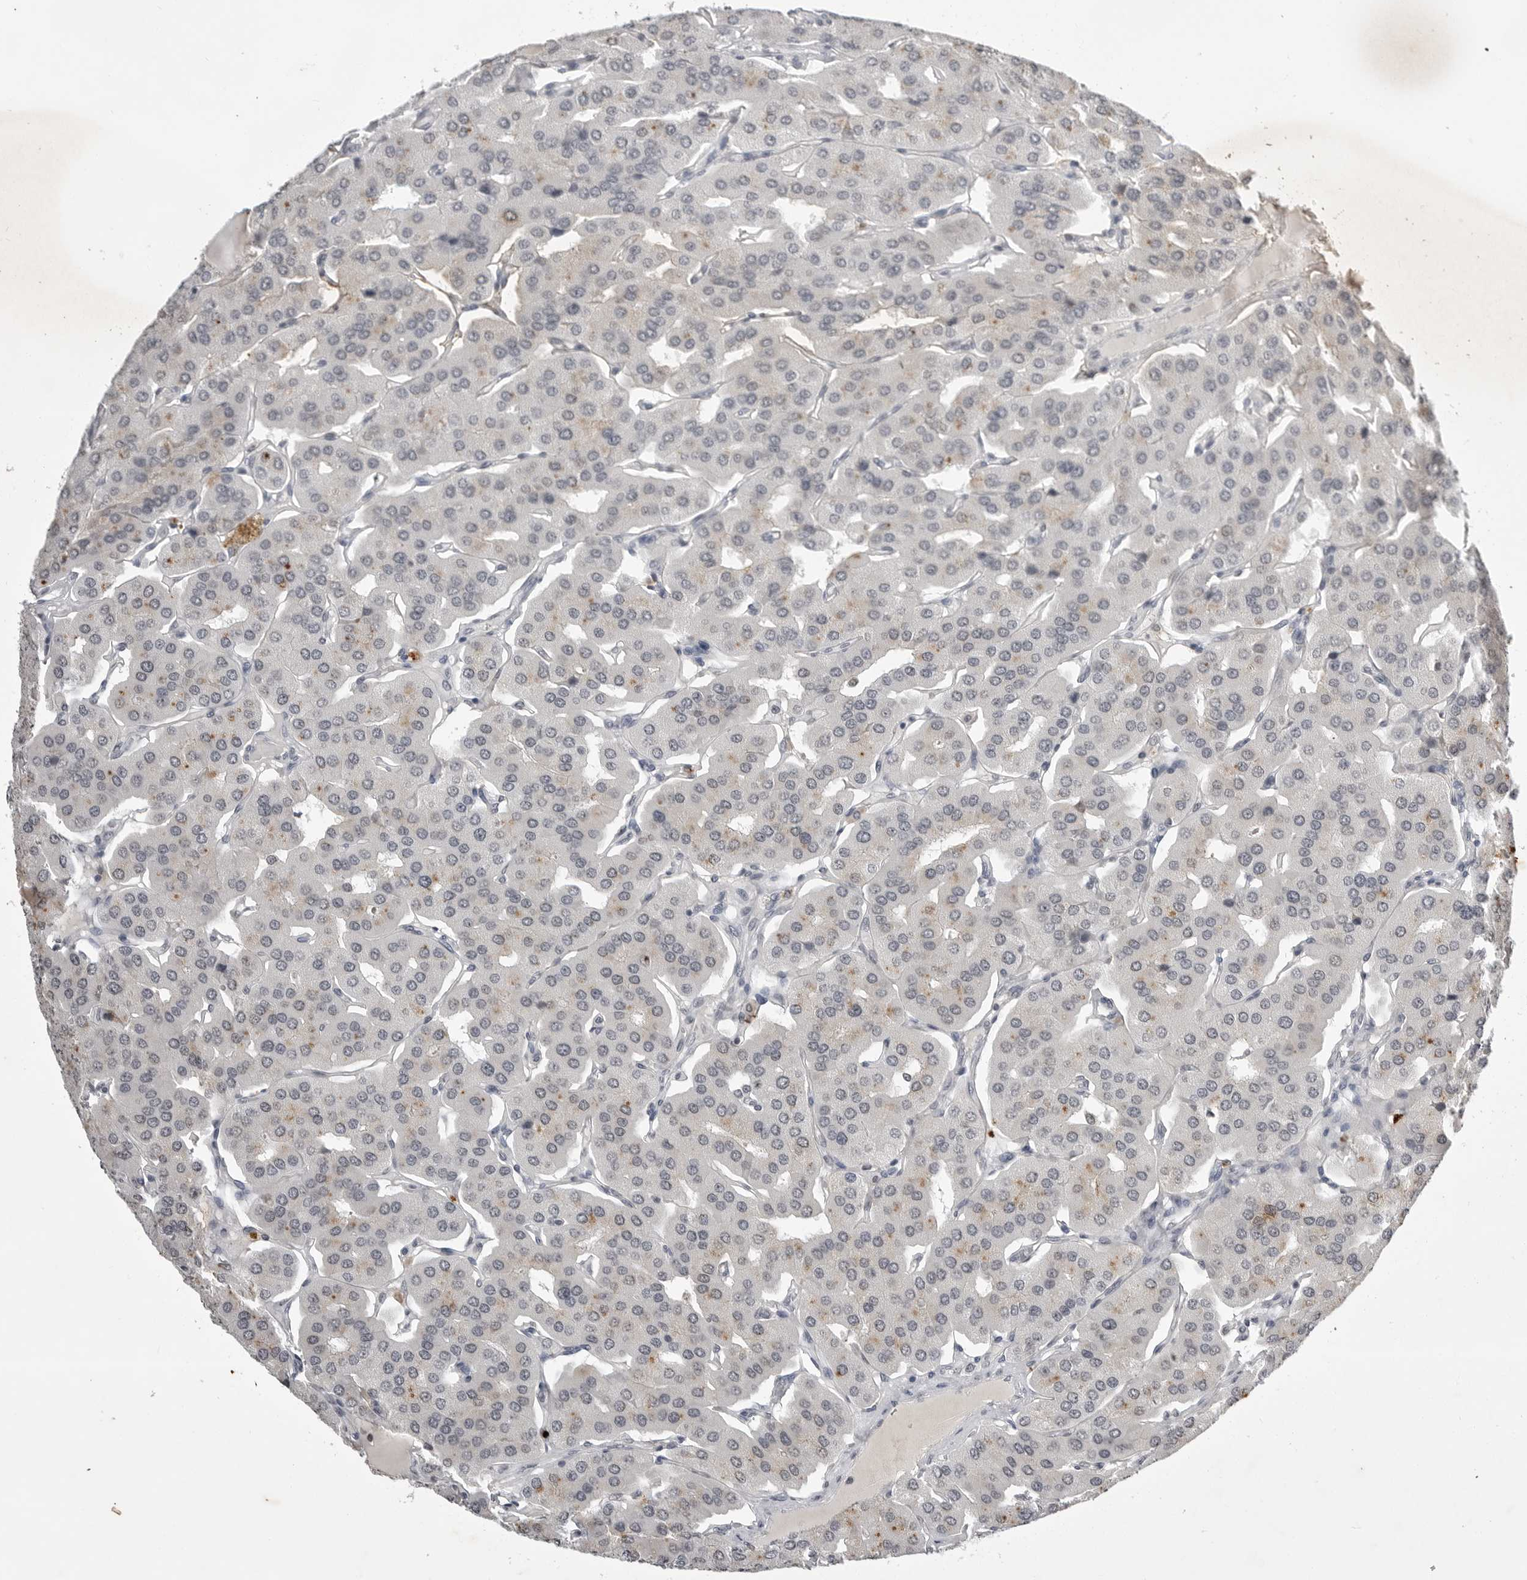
{"staining": {"intensity": "moderate", "quantity": "<25%", "location": "cytoplasmic/membranous"}, "tissue": "parathyroid gland", "cell_type": "Glandular cells", "image_type": "normal", "snomed": [{"axis": "morphology", "description": "Normal tissue, NOS"}, {"axis": "morphology", "description": "Adenoma, NOS"}, {"axis": "topography", "description": "Parathyroid gland"}], "caption": "Normal parathyroid gland exhibits moderate cytoplasmic/membranous positivity in about <25% of glandular cells.", "gene": "RRM1", "patient": {"sex": "female", "age": 86}}